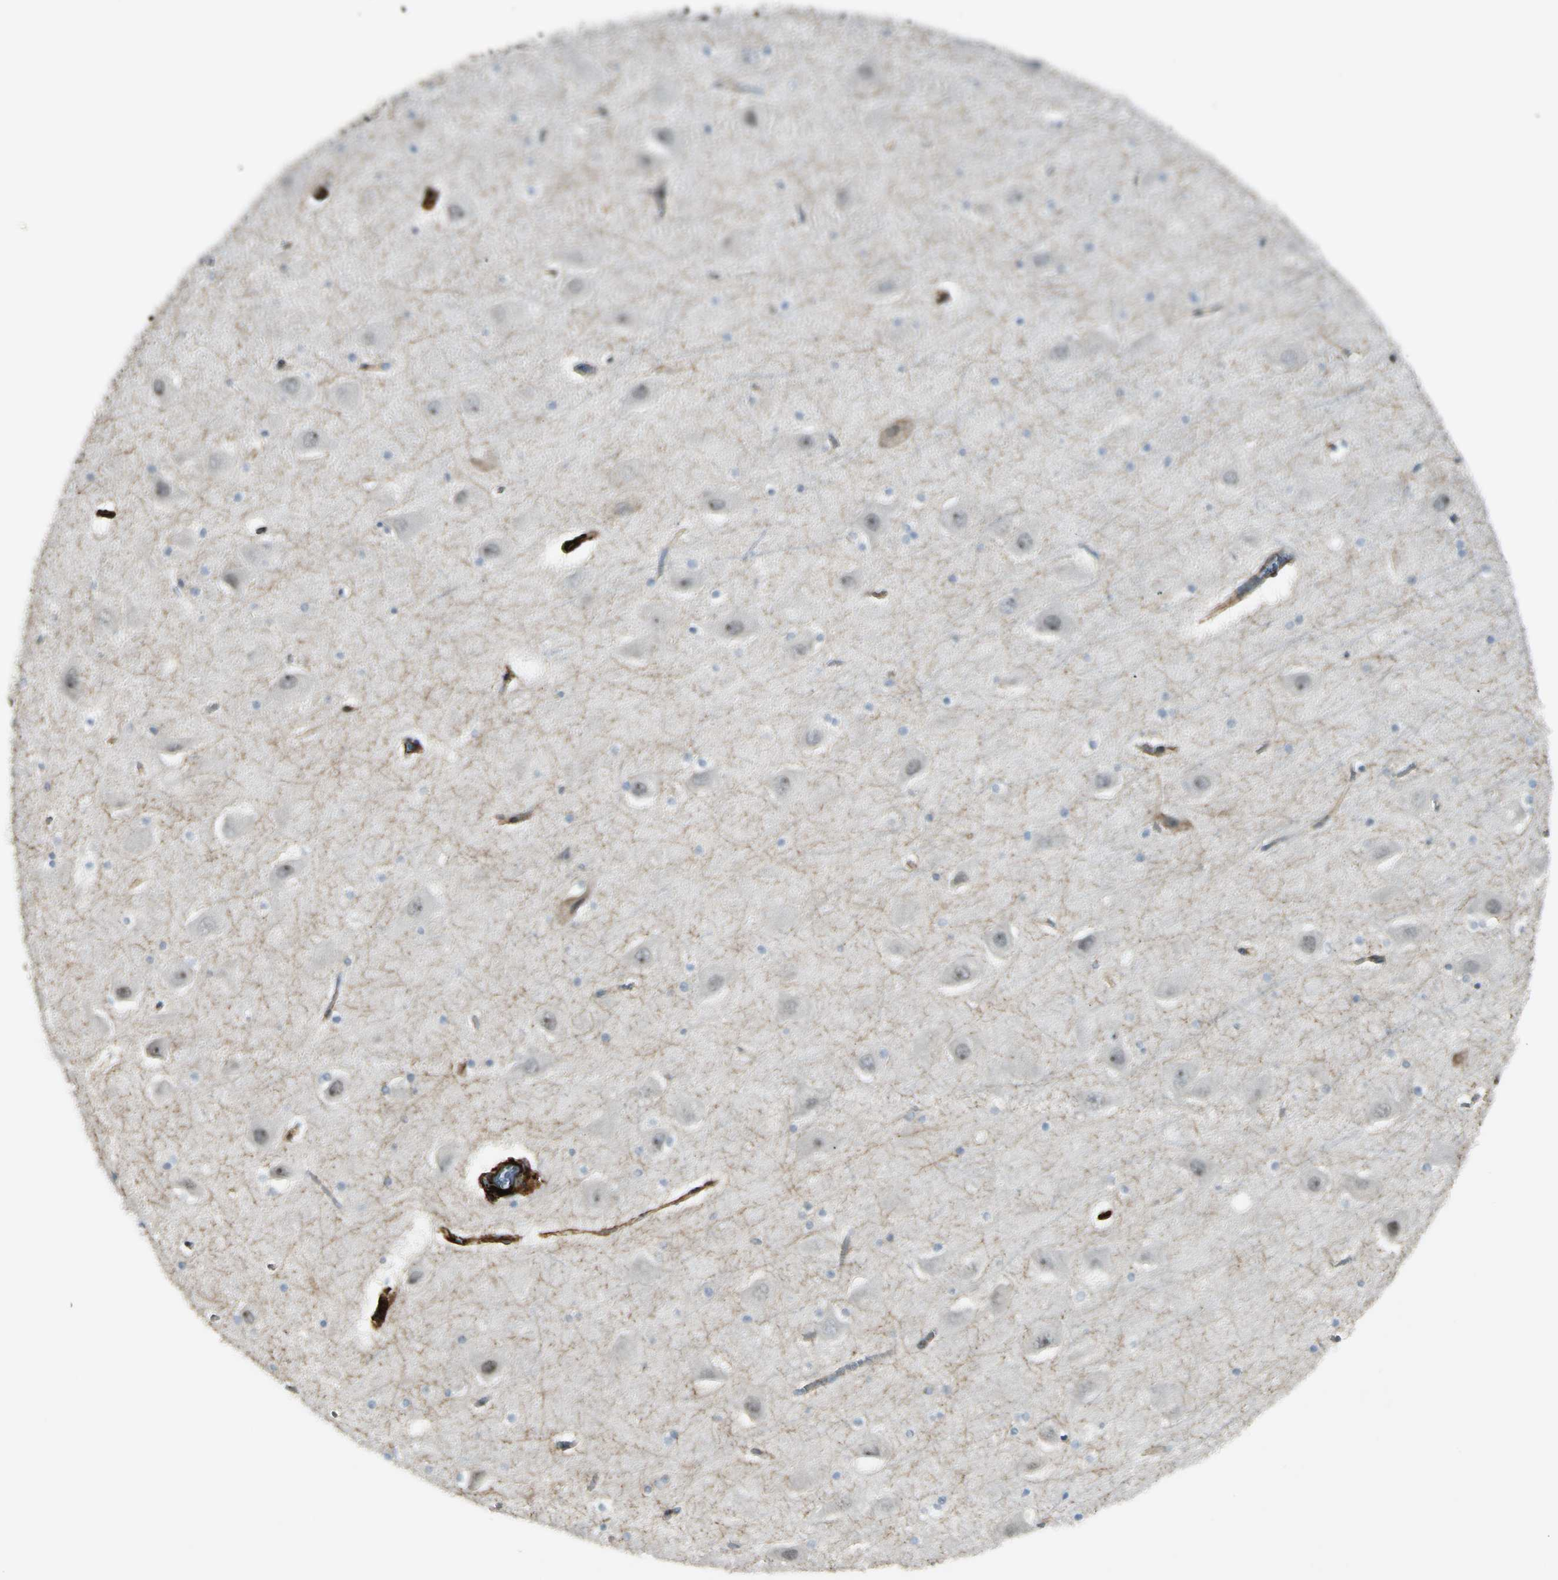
{"staining": {"intensity": "strong", "quantity": "<25%", "location": "cytoplasmic/membranous"}, "tissue": "hippocampus", "cell_type": "Glial cells", "image_type": "normal", "snomed": [{"axis": "morphology", "description": "Normal tissue, NOS"}, {"axis": "topography", "description": "Hippocampus"}], "caption": "Unremarkable hippocampus reveals strong cytoplasmic/membranous expression in about <25% of glial cells, visualized by immunohistochemistry. (IHC, brightfield microscopy, high magnification).", "gene": "MCAM", "patient": {"sex": "male", "age": 45}}